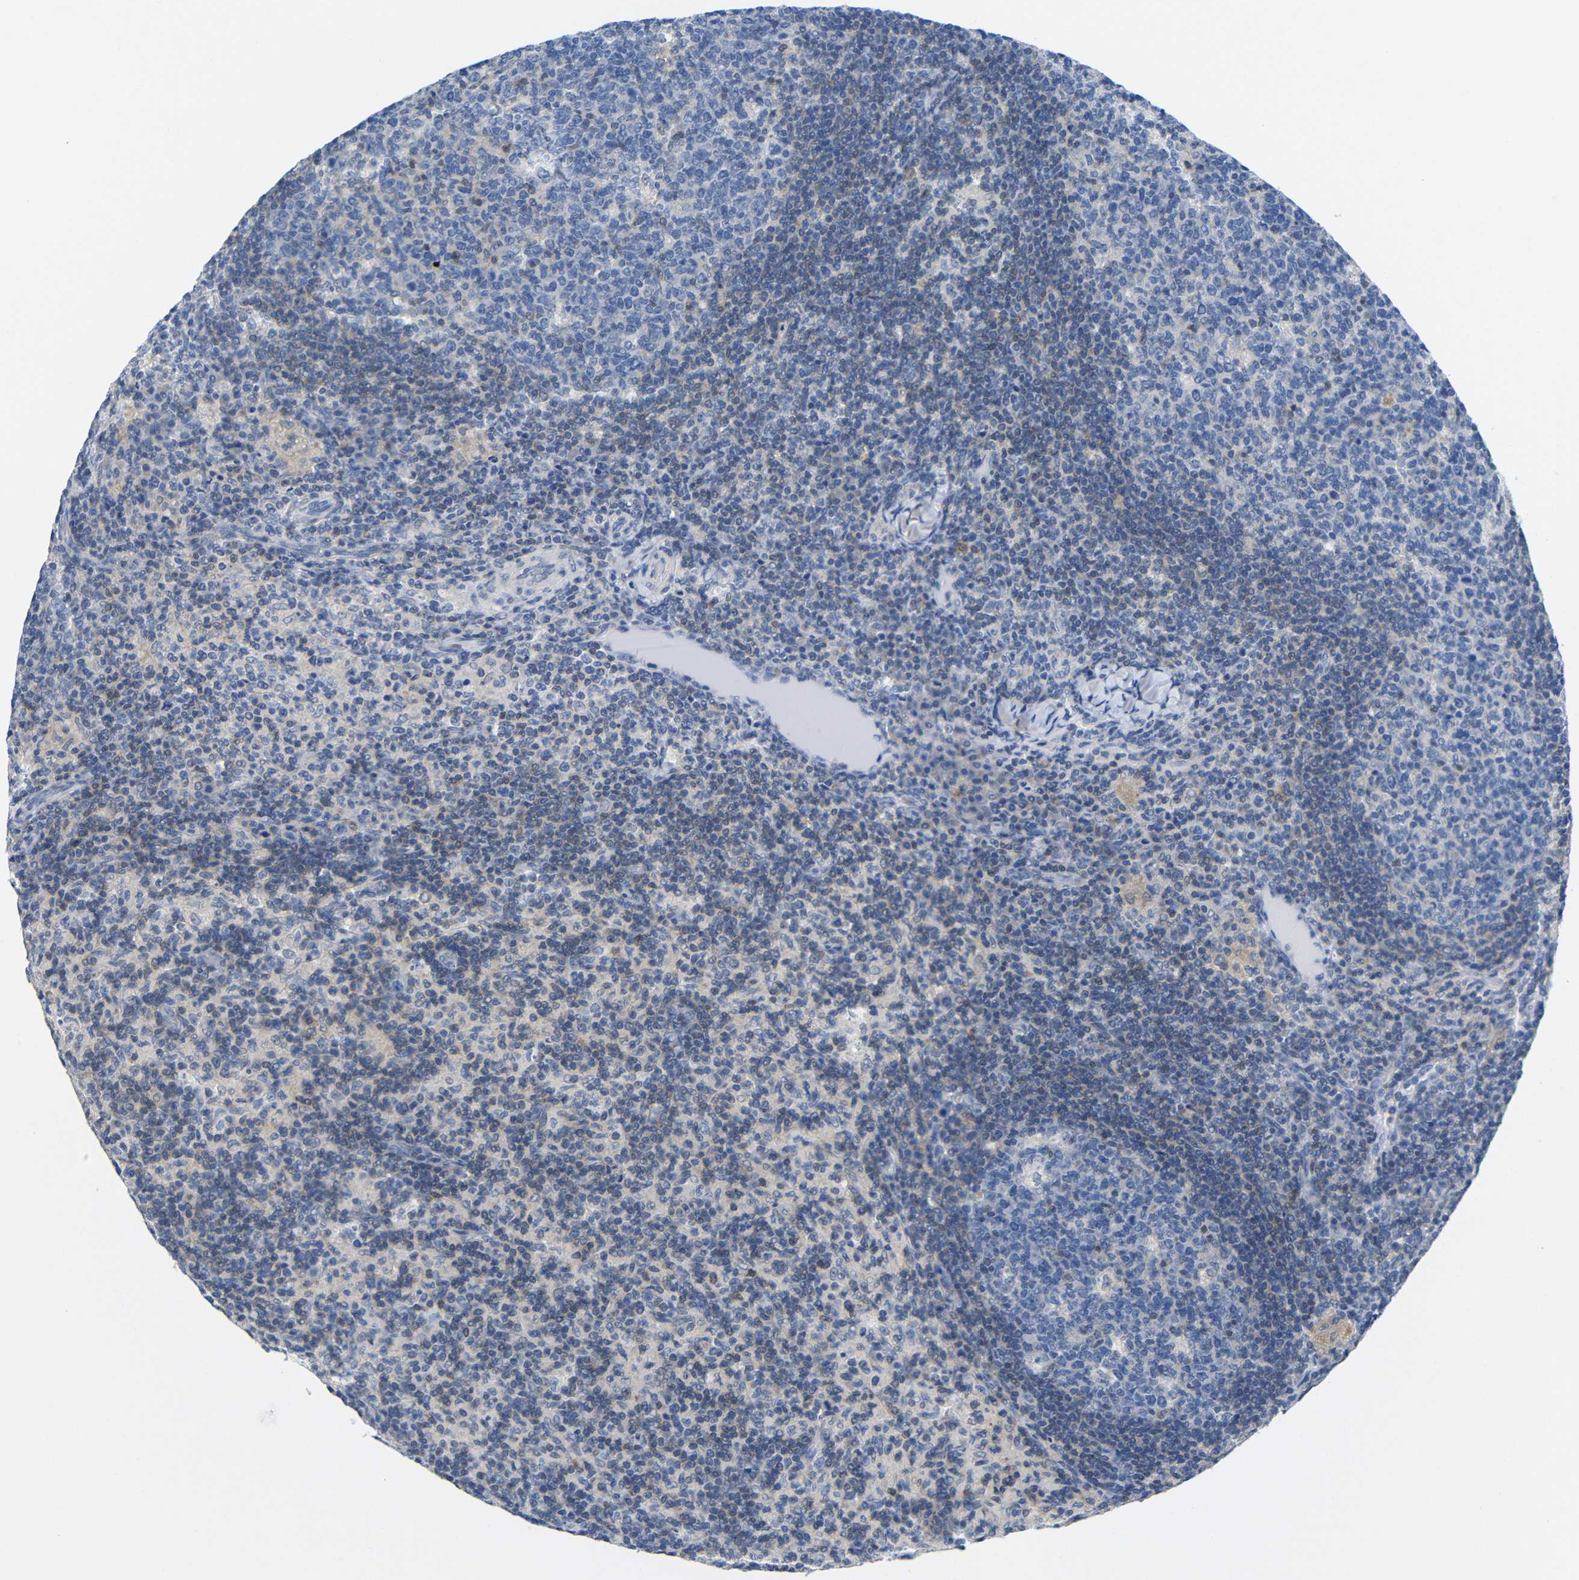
{"staining": {"intensity": "weak", "quantity": "<25%", "location": "cytoplasmic/membranous"}, "tissue": "lymph node", "cell_type": "Germinal center cells", "image_type": "normal", "snomed": [{"axis": "morphology", "description": "Normal tissue, NOS"}, {"axis": "morphology", "description": "Inflammation, NOS"}, {"axis": "topography", "description": "Lymph node"}], "caption": "Immunohistochemical staining of normal human lymph node demonstrates no significant expression in germinal center cells.", "gene": "PEBP1", "patient": {"sex": "male", "age": 55}}